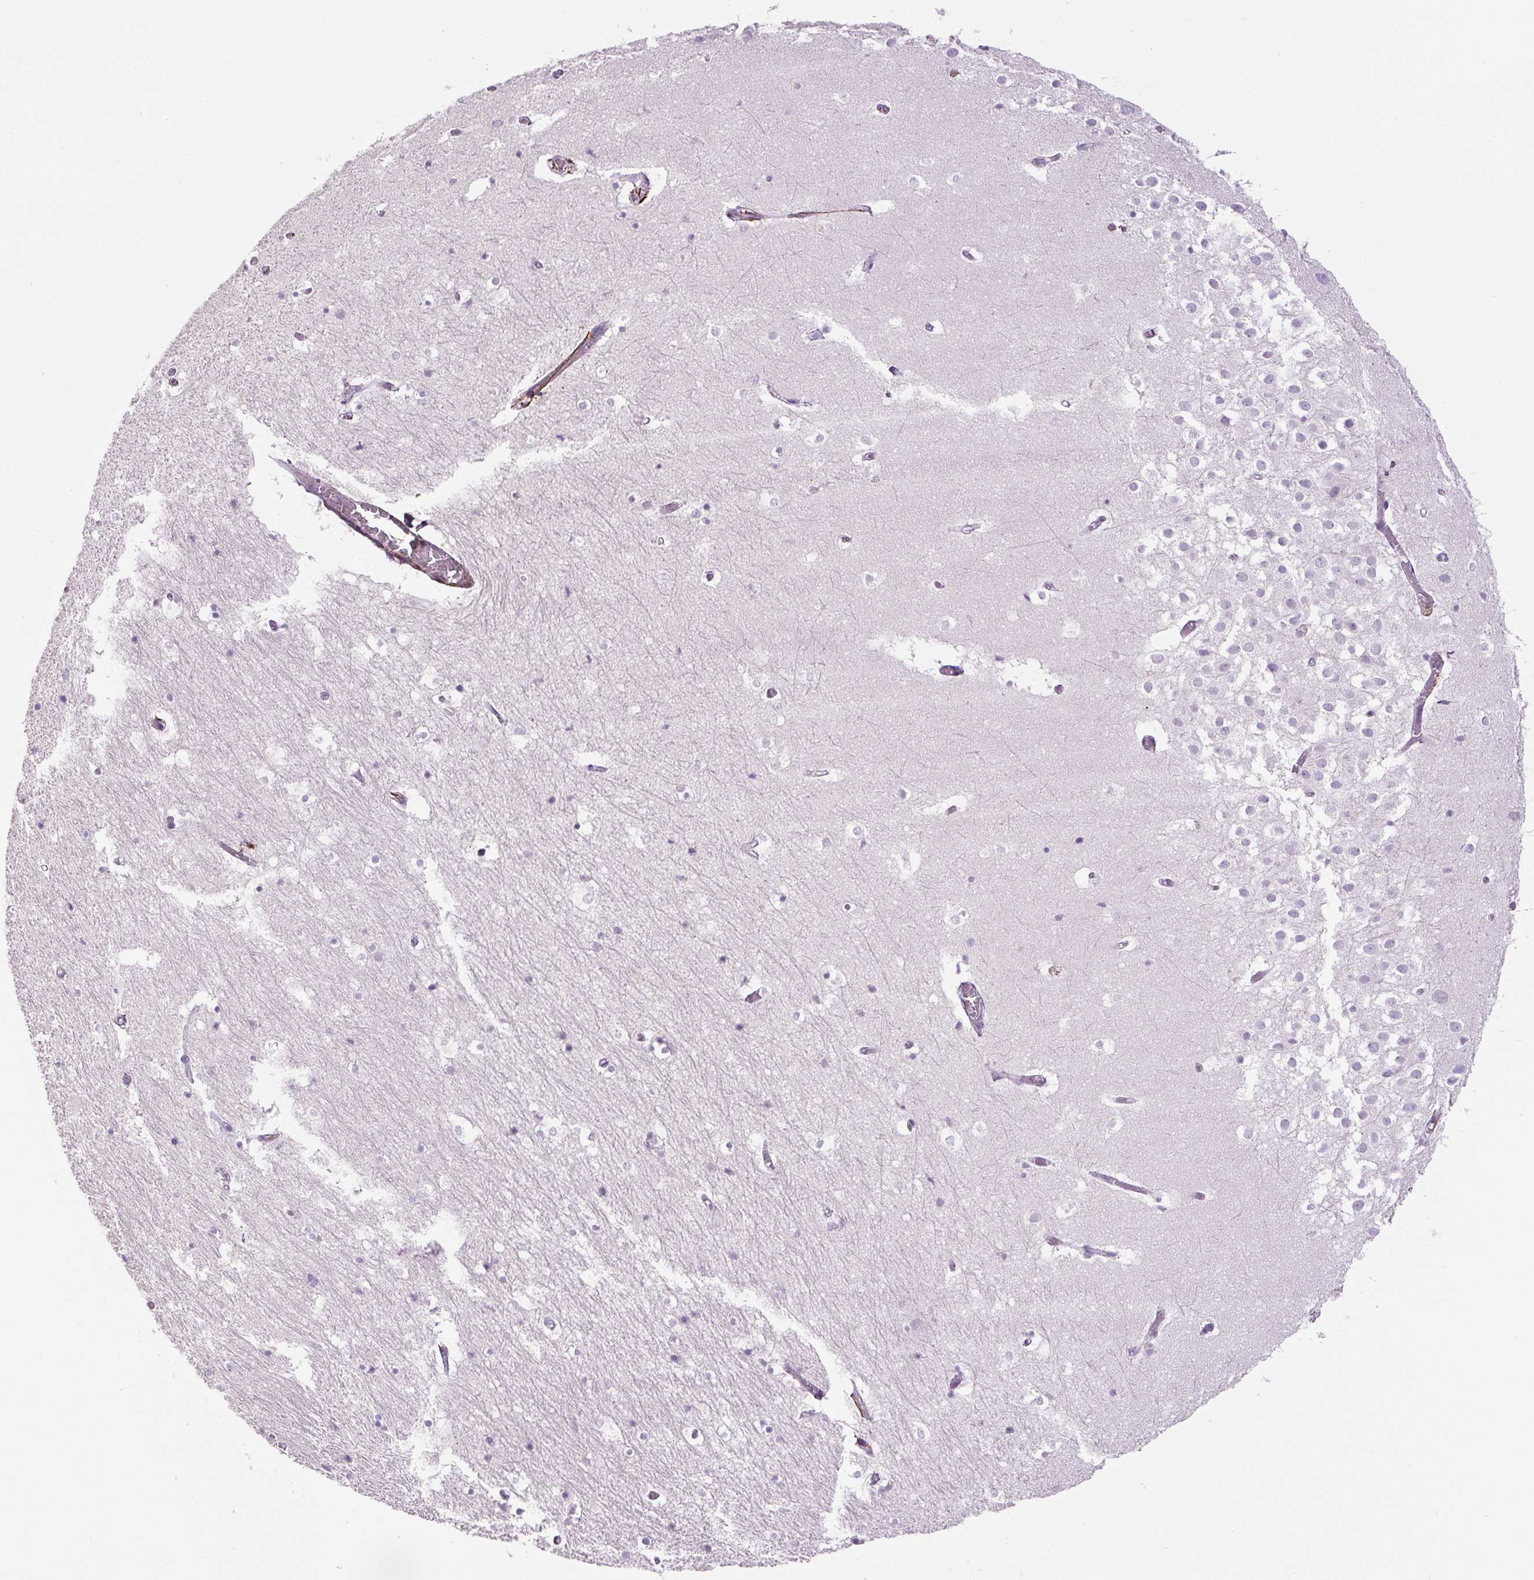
{"staining": {"intensity": "negative", "quantity": "none", "location": "none"}, "tissue": "hippocampus", "cell_type": "Glial cells", "image_type": "normal", "snomed": [{"axis": "morphology", "description": "Normal tissue, NOS"}, {"axis": "topography", "description": "Hippocampus"}], "caption": "There is no significant expression in glial cells of hippocampus. The staining is performed using DAB (3,3'-diaminobenzidine) brown chromogen with nuclei counter-stained in using hematoxylin.", "gene": "FBN1", "patient": {"sex": "female", "age": 52}}